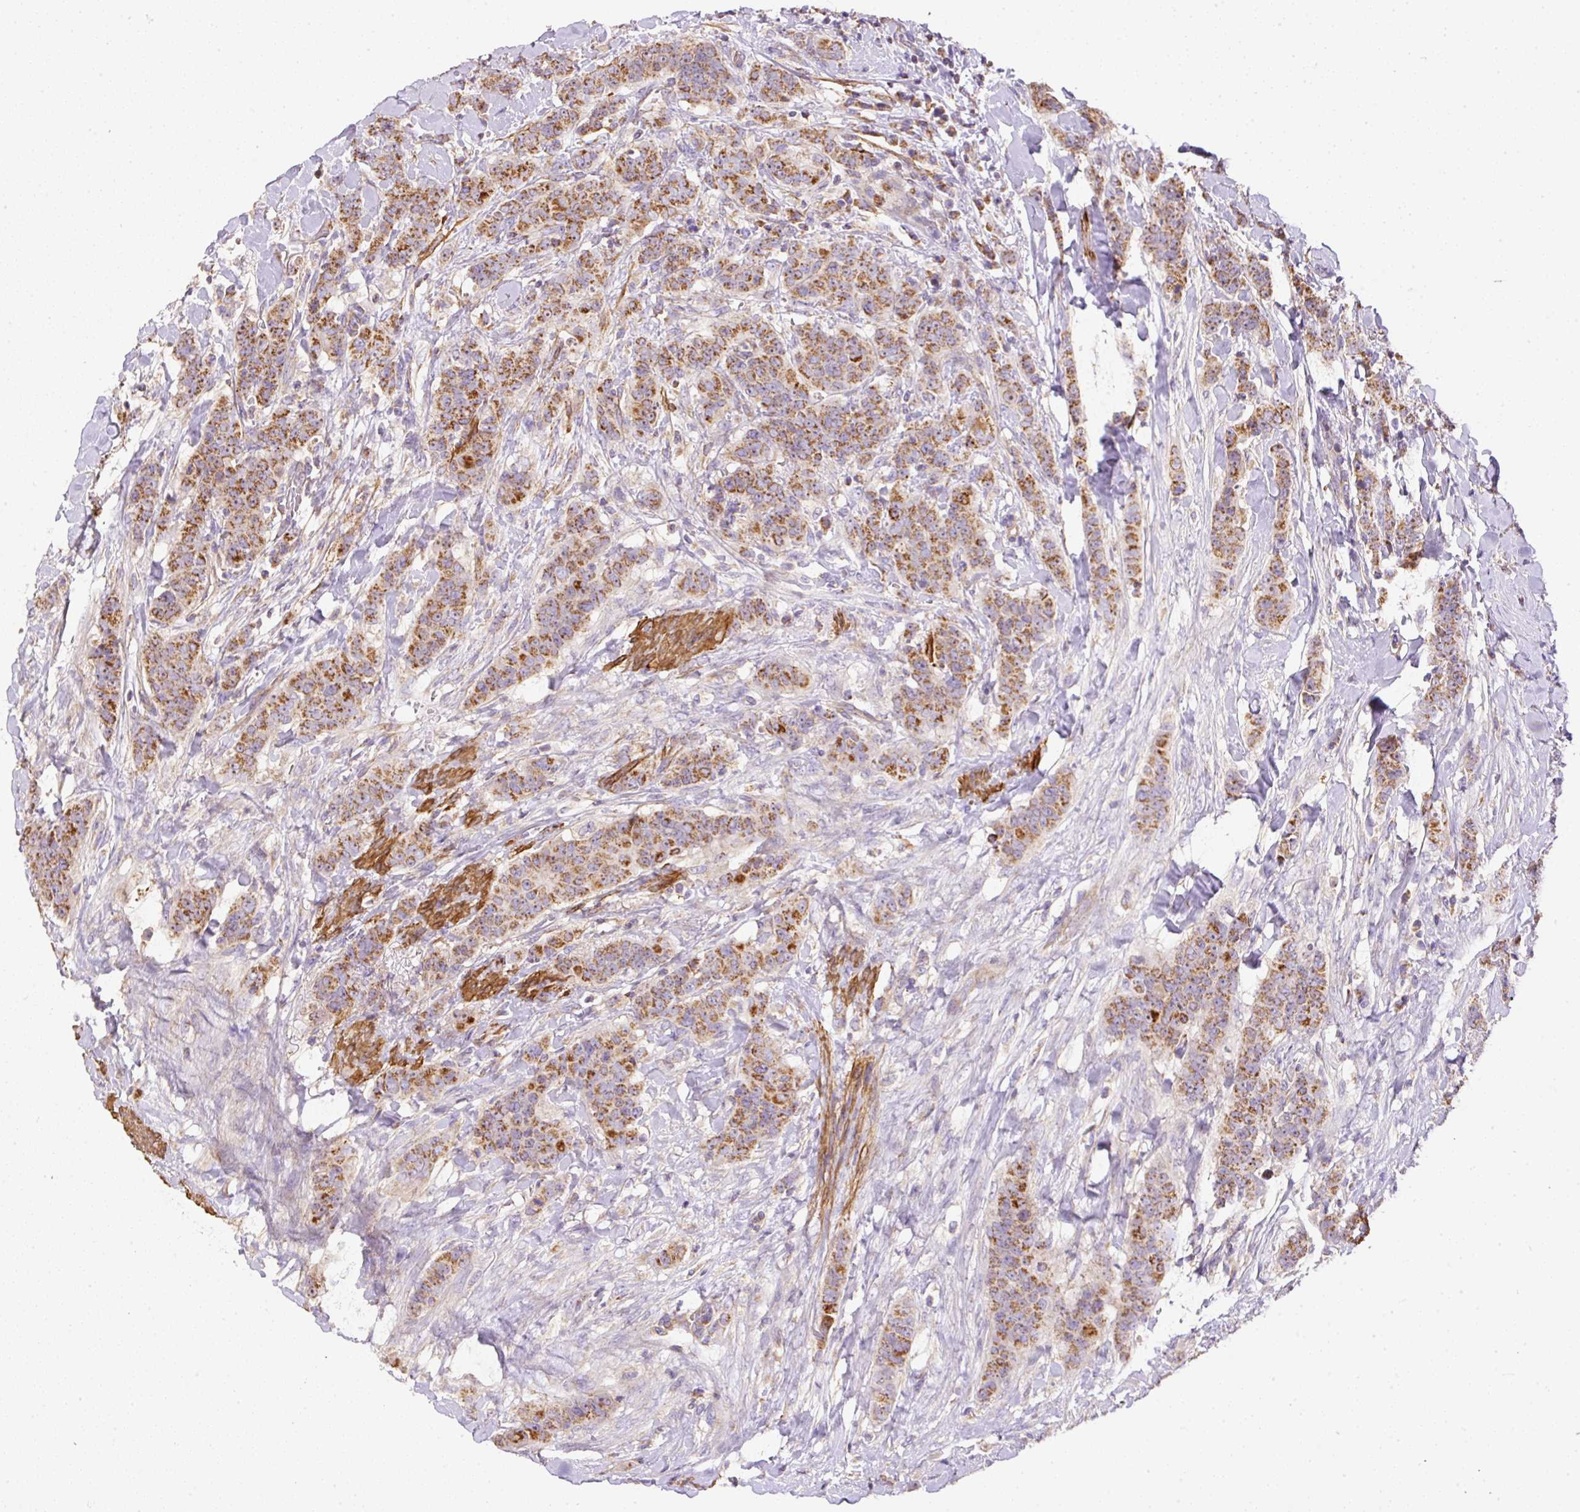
{"staining": {"intensity": "moderate", "quantity": ">75%", "location": "cytoplasmic/membranous"}, "tissue": "breast cancer", "cell_type": "Tumor cells", "image_type": "cancer", "snomed": [{"axis": "morphology", "description": "Duct carcinoma"}, {"axis": "topography", "description": "Breast"}], "caption": "Breast cancer tissue displays moderate cytoplasmic/membranous expression in about >75% of tumor cells, visualized by immunohistochemistry. Using DAB (3,3'-diaminobenzidine) (brown) and hematoxylin (blue) stains, captured at high magnification using brightfield microscopy.", "gene": "NDUFAF2", "patient": {"sex": "female", "age": 40}}